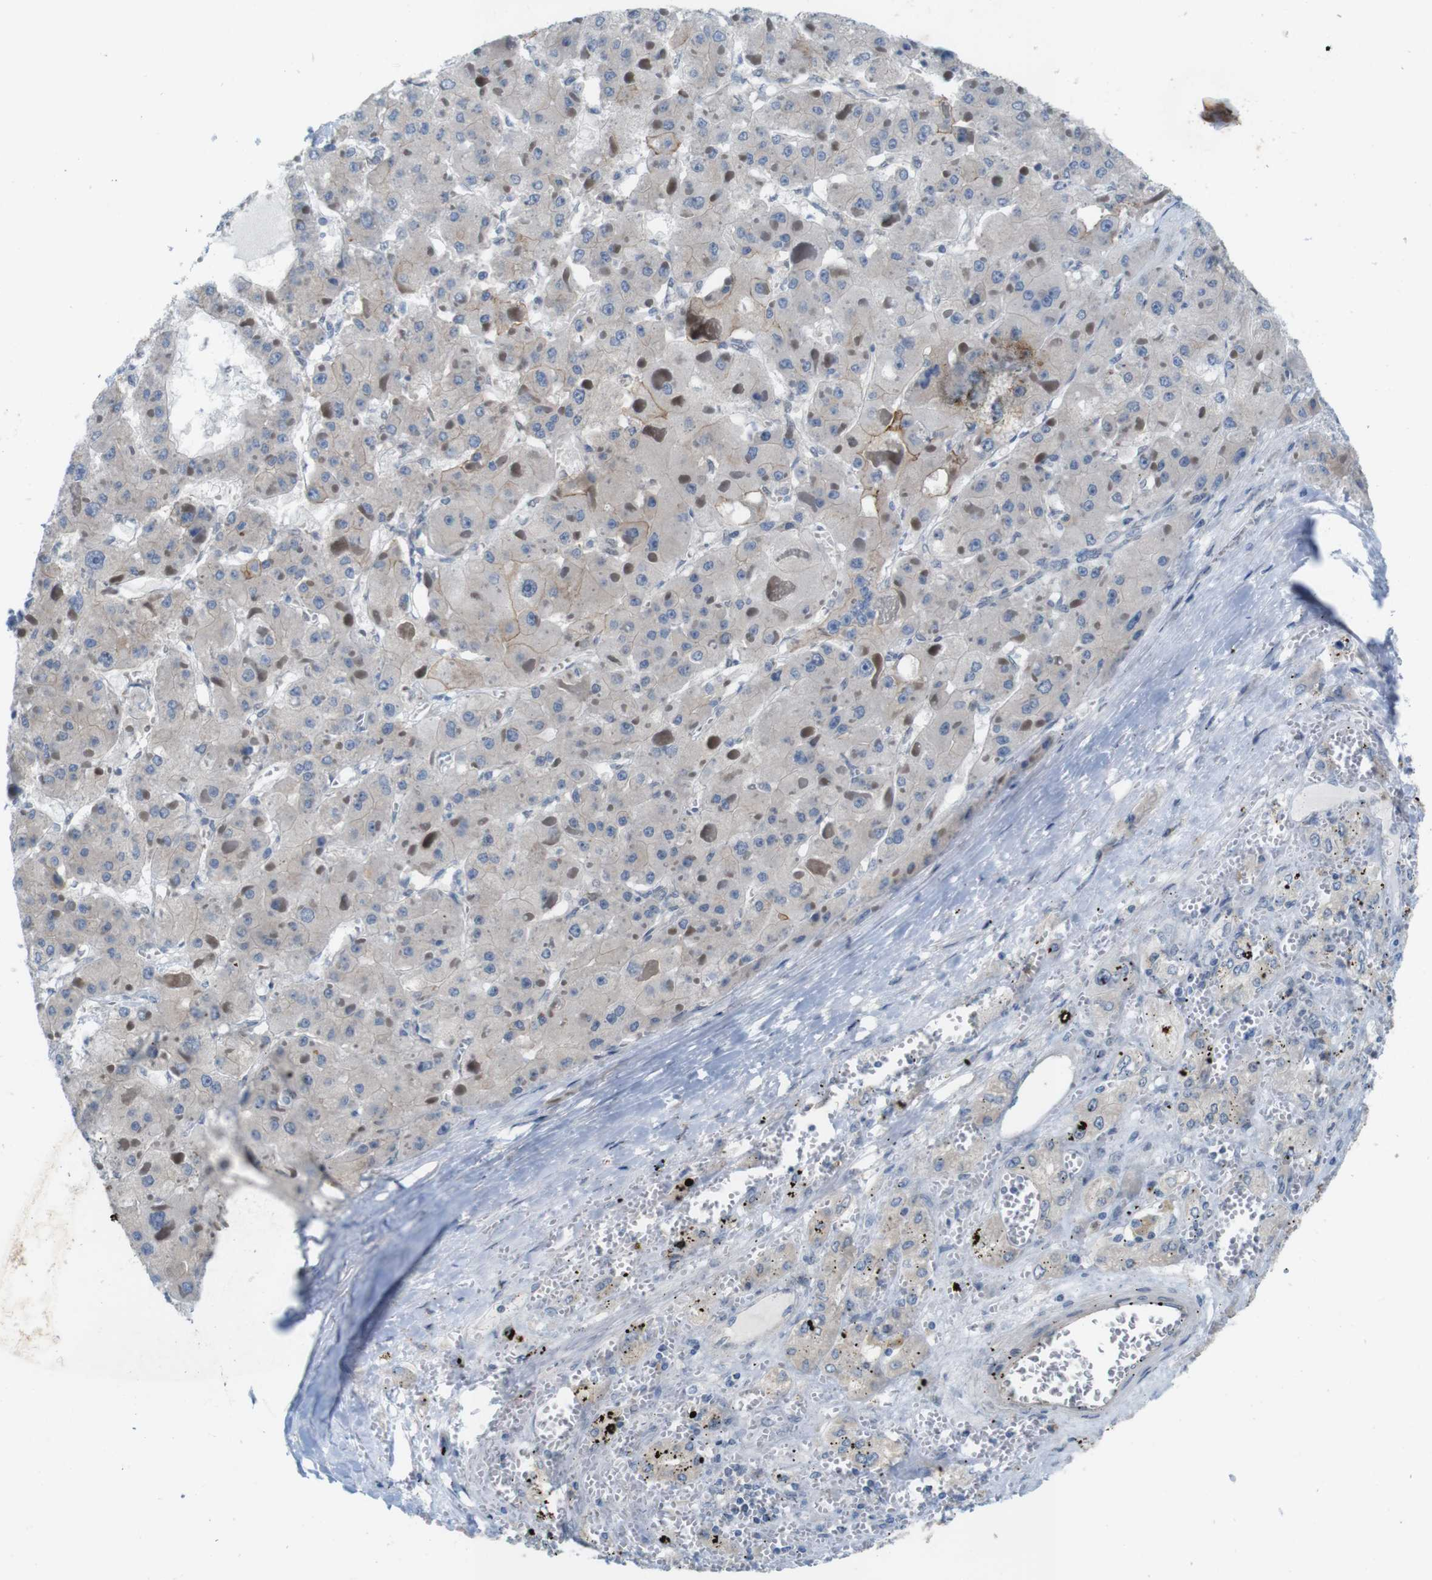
{"staining": {"intensity": "weak", "quantity": ">75%", "location": "cytoplasmic/membranous"}, "tissue": "liver cancer", "cell_type": "Tumor cells", "image_type": "cancer", "snomed": [{"axis": "morphology", "description": "Carcinoma, Hepatocellular, NOS"}, {"axis": "topography", "description": "Liver"}], "caption": "Liver cancer (hepatocellular carcinoma) was stained to show a protein in brown. There is low levels of weak cytoplasmic/membranous expression in about >75% of tumor cells.", "gene": "SKI", "patient": {"sex": "female", "age": 73}}